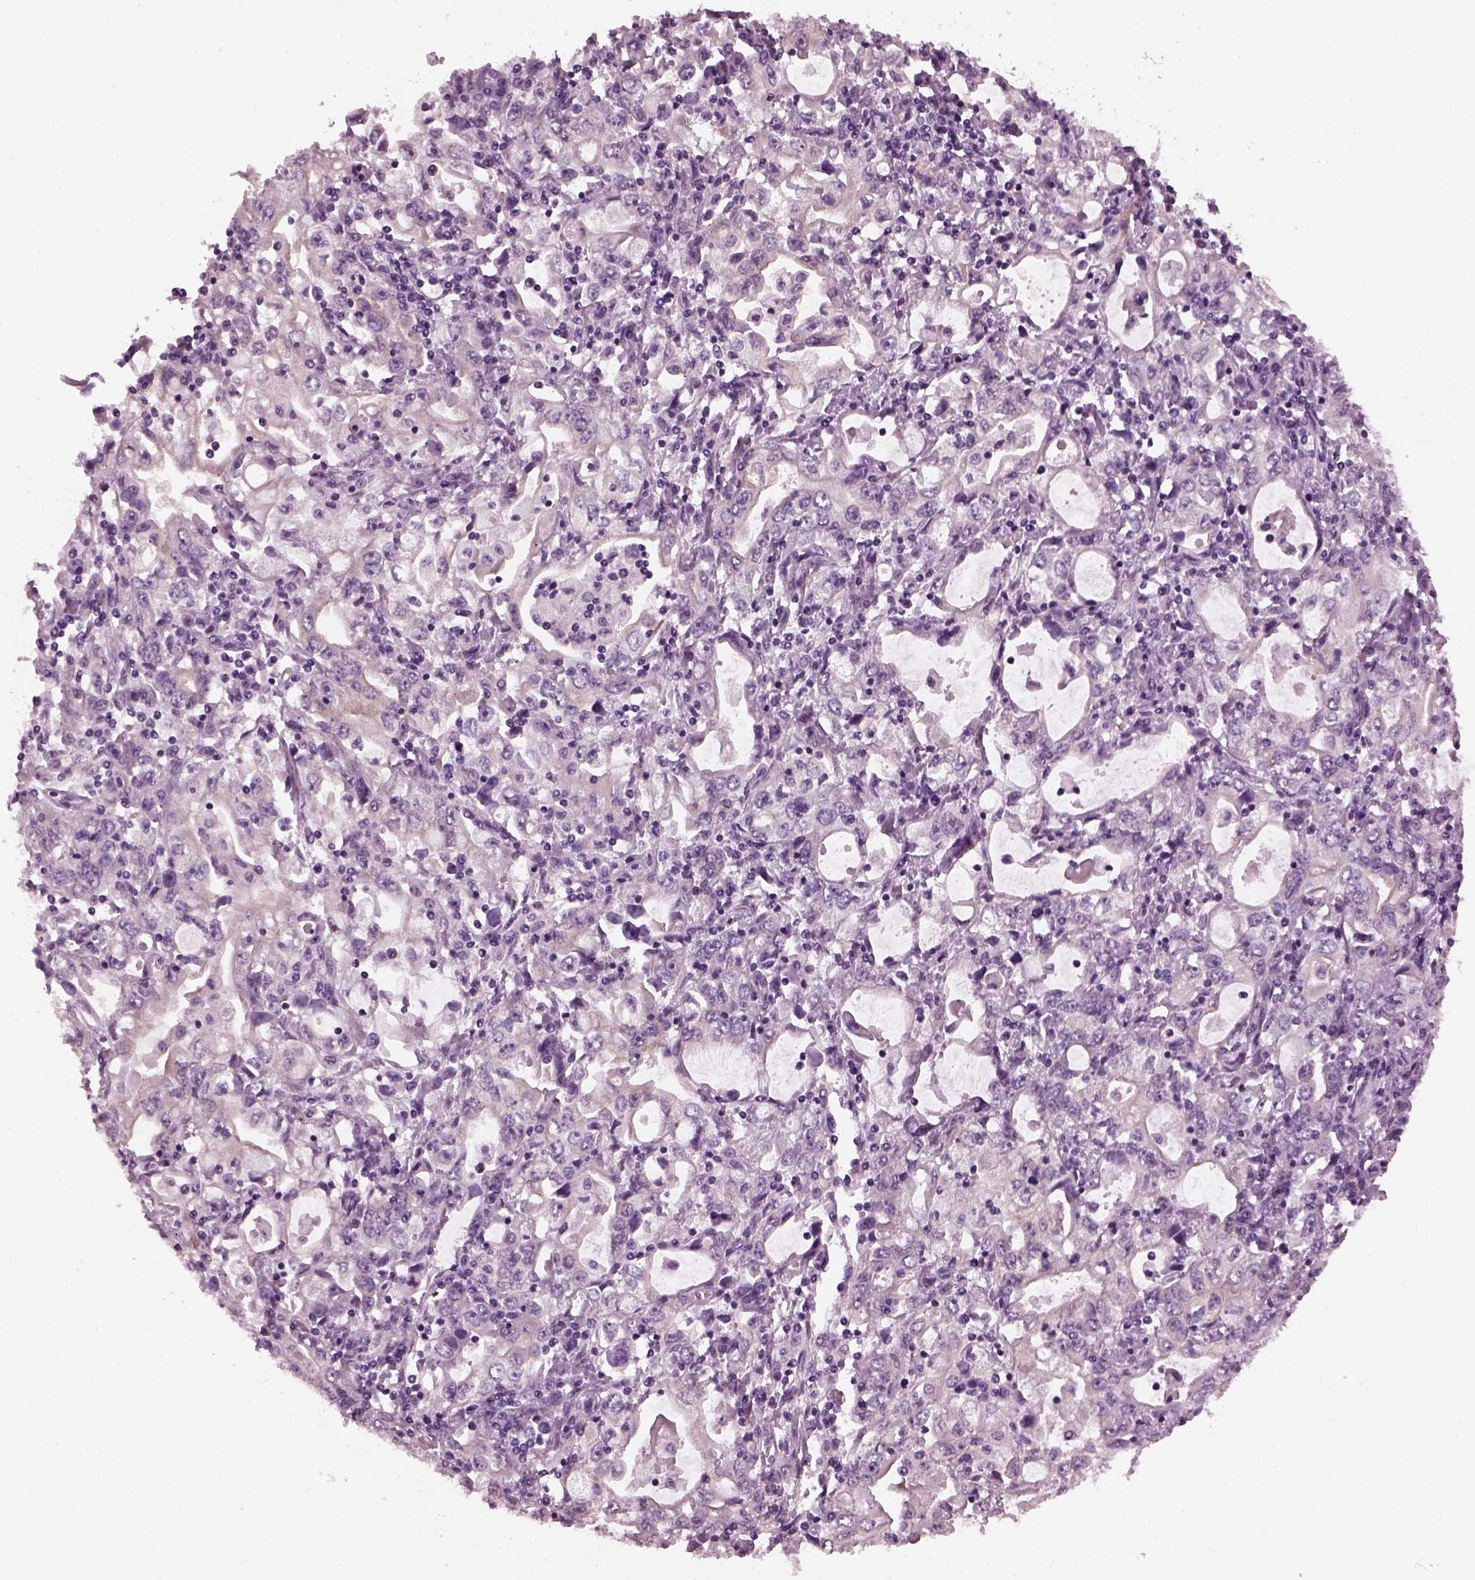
{"staining": {"intensity": "negative", "quantity": "none", "location": "none"}, "tissue": "stomach cancer", "cell_type": "Tumor cells", "image_type": "cancer", "snomed": [{"axis": "morphology", "description": "Adenocarcinoma, NOS"}, {"axis": "topography", "description": "Stomach, lower"}], "caption": "Immunohistochemistry photomicrograph of neoplastic tissue: adenocarcinoma (stomach) stained with DAB (3,3'-diaminobenzidine) shows no significant protein staining in tumor cells.", "gene": "SHTN1", "patient": {"sex": "female", "age": 72}}